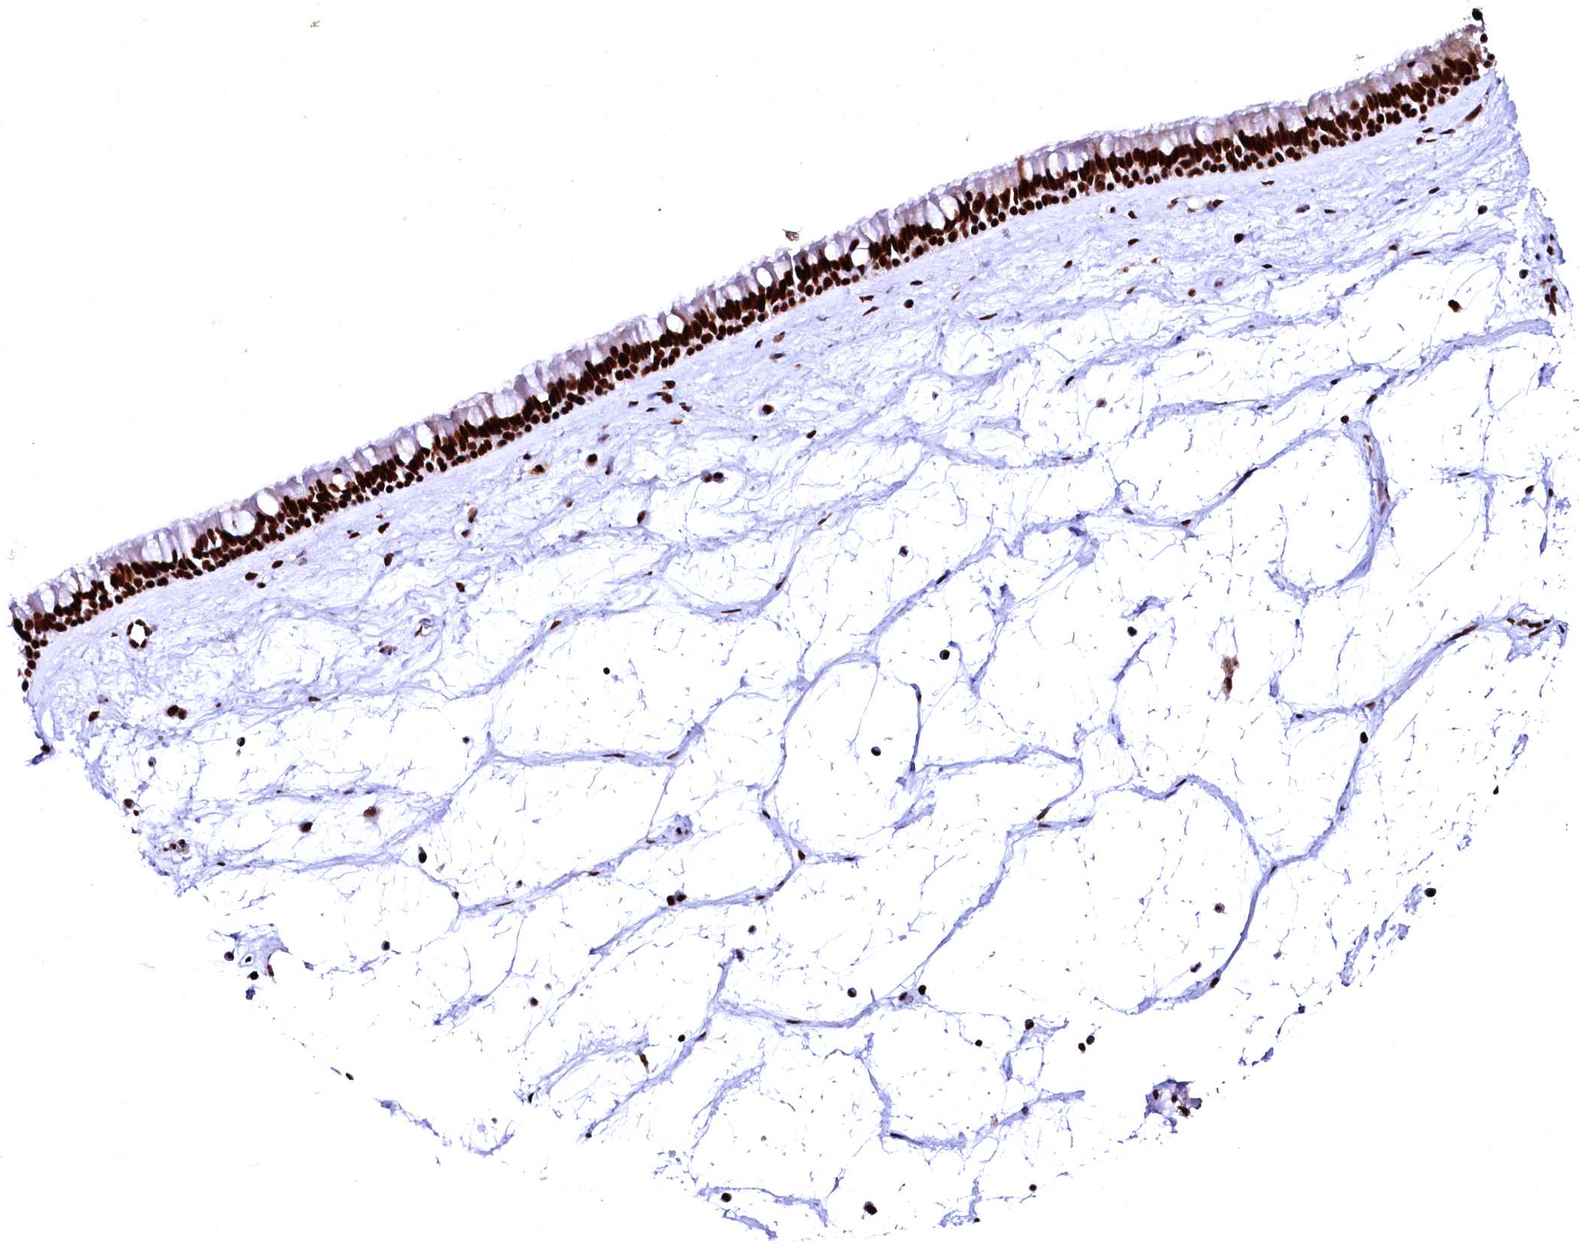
{"staining": {"intensity": "strong", "quantity": ">75%", "location": "nuclear"}, "tissue": "nasopharynx", "cell_type": "Respiratory epithelial cells", "image_type": "normal", "snomed": [{"axis": "morphology", "description": "Normal tissue, NOS"}, {"axis": "topography", "description": "Nasopharynx"}], "caption": "The immunohistochemical stain highlights strong nuclear positivity in respiratory epithelial cells of unremarkable nasopharynx. (Brightfield microscopy of DAB IHC at high magnification).", "gene": "CPSF6", "patient": {"sex": "male", "age": 64}}